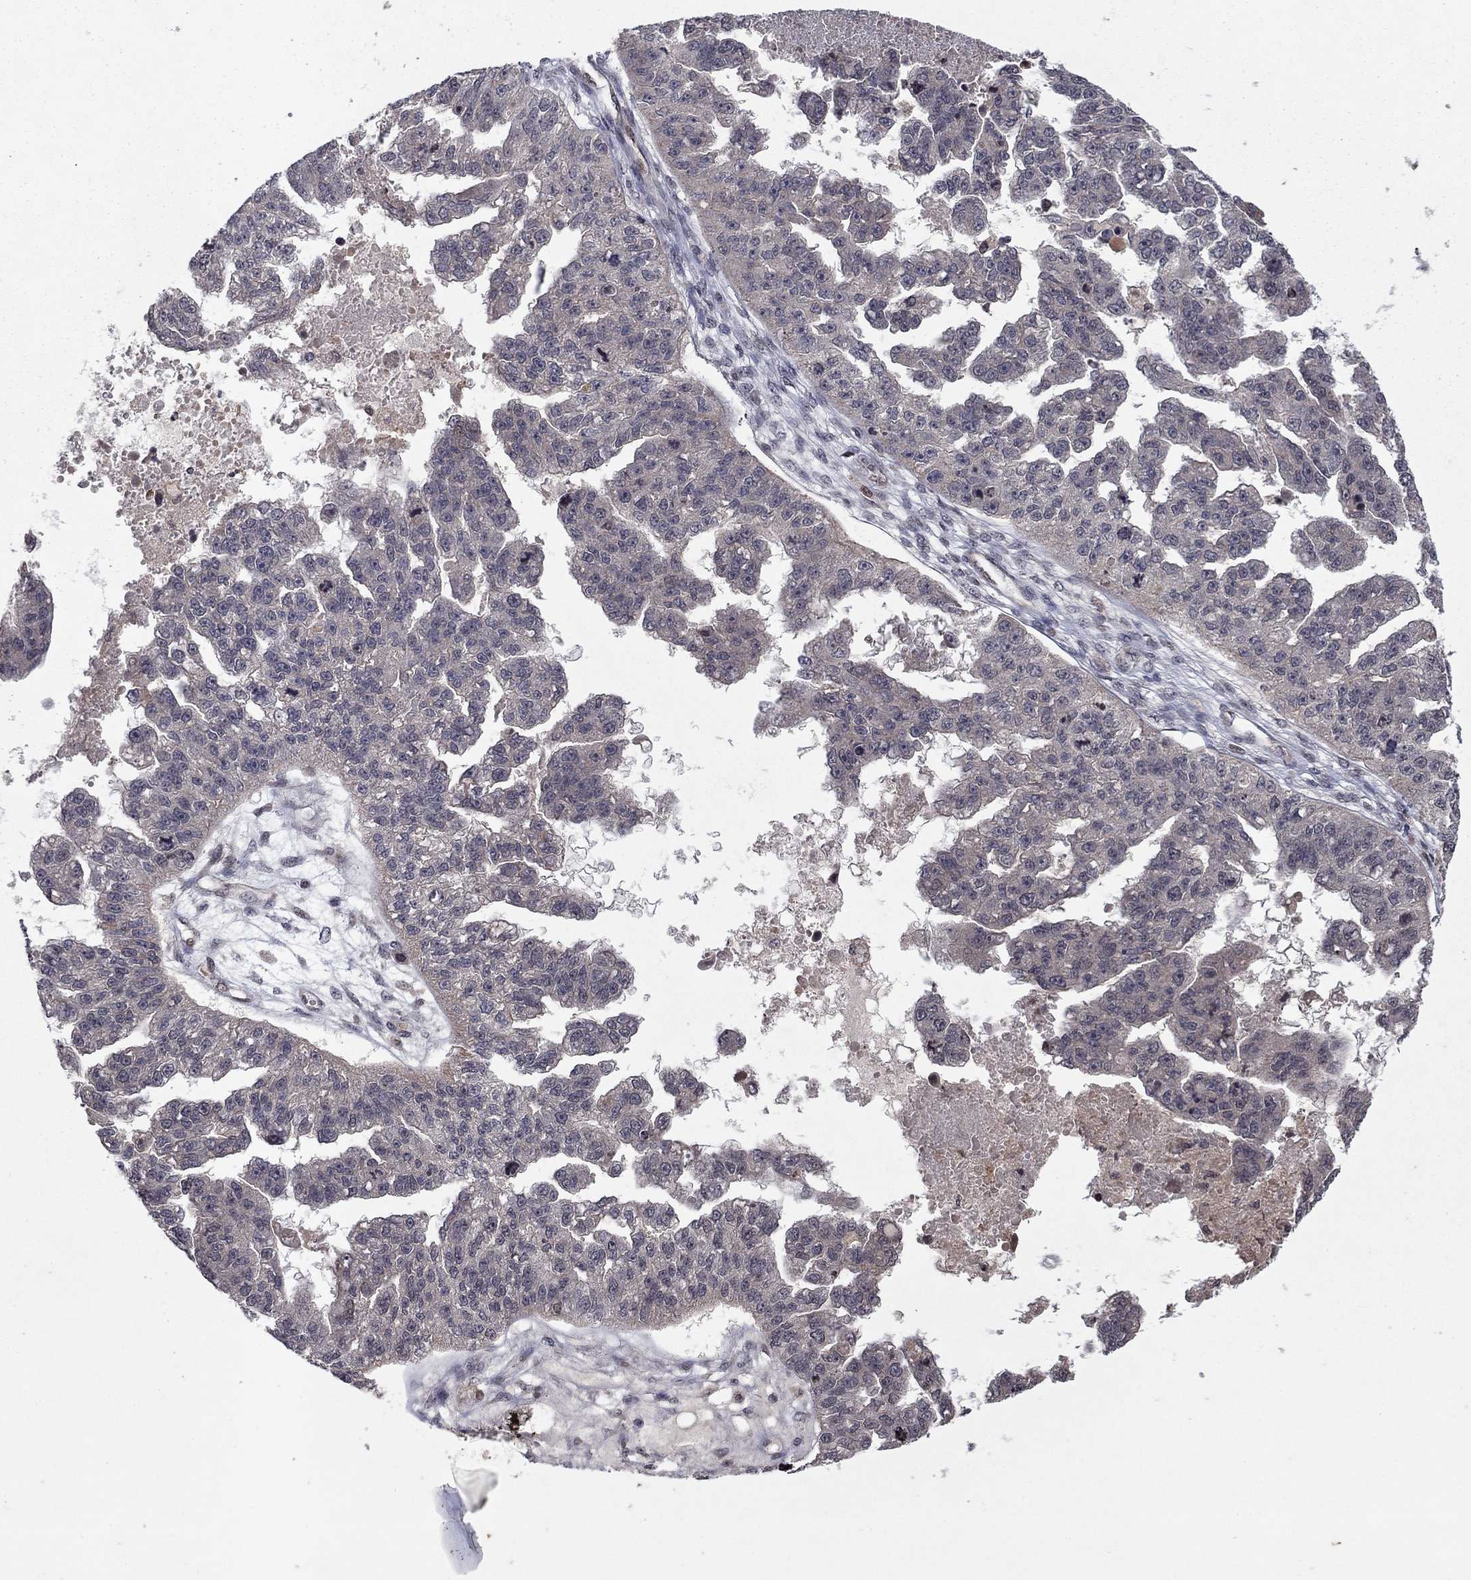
{"staining": {"intensity": "negative", "quantity": "none", "location": "none"}, "tissue": "ovarian cancer", "cell_type": "Tumor cells", "image_type": "cancer", "snomed": [{"axis": "morphology", "description": "Cystadenocarcinoma, serous, NOS"}, {"axis": "topography", "description": "Ovary"}], "caption": "The histopathology image exhibits no significant staining in tumor cells of serous cystadenocarcinoma (ovarian).", "gene": "SORBS1", "patient": {"sex": "female", "age": 58}}